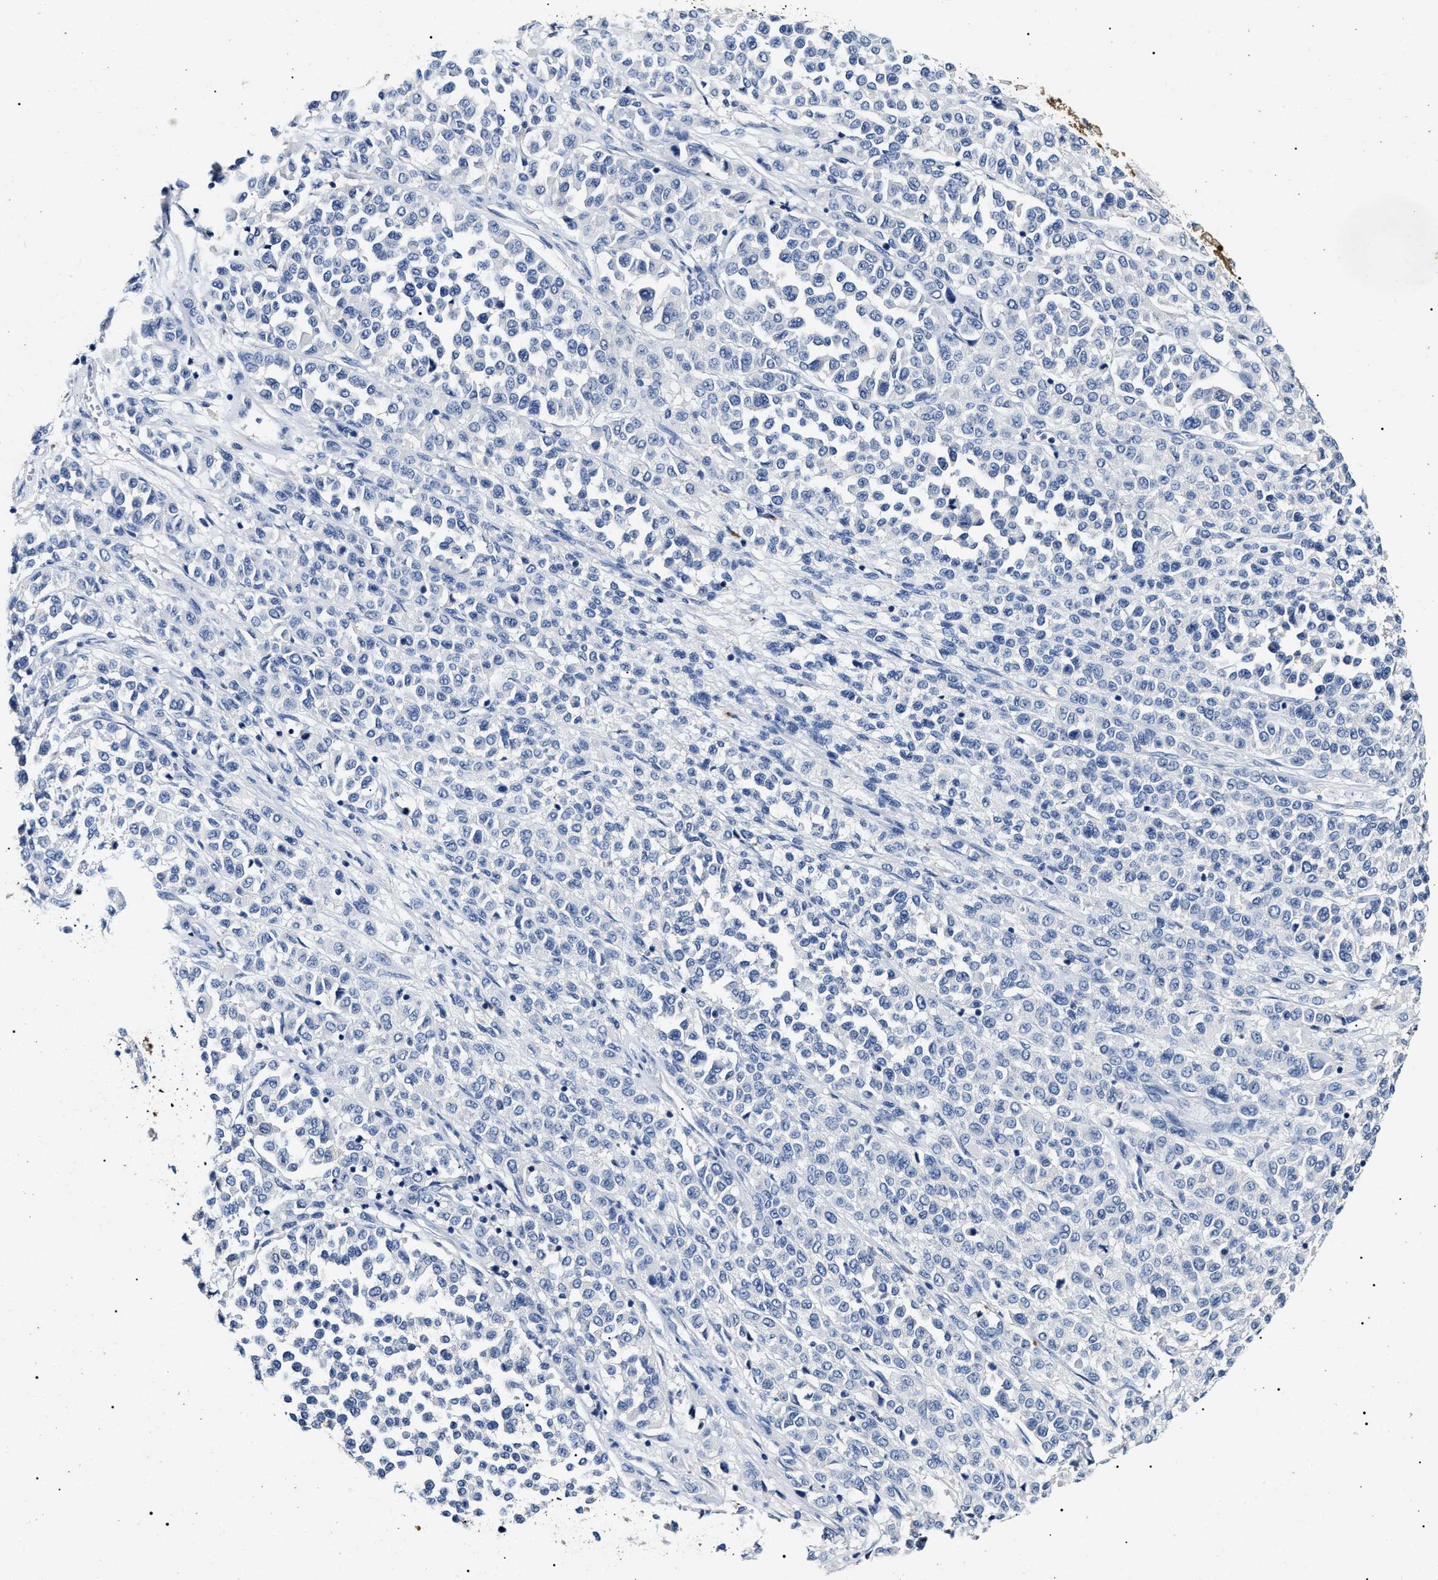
{"staining": {"intensity": "negative", "quantity": "none", "location": "none"}, "tissue": "melanoma", "cell_type": "Tumor cells", "image_type": "cancer", "snomed": [{"axis": "morphology", "description": "Malignant melanoma, Metastatic site"}, {"axis": "topography", "description": "Pancreas"}], "caption": "This is an IHC image of melanoma. There is no positivity in tumor cells.", "gene": "LRRC8E", "patient": {"sex": "female", "age": 30}}